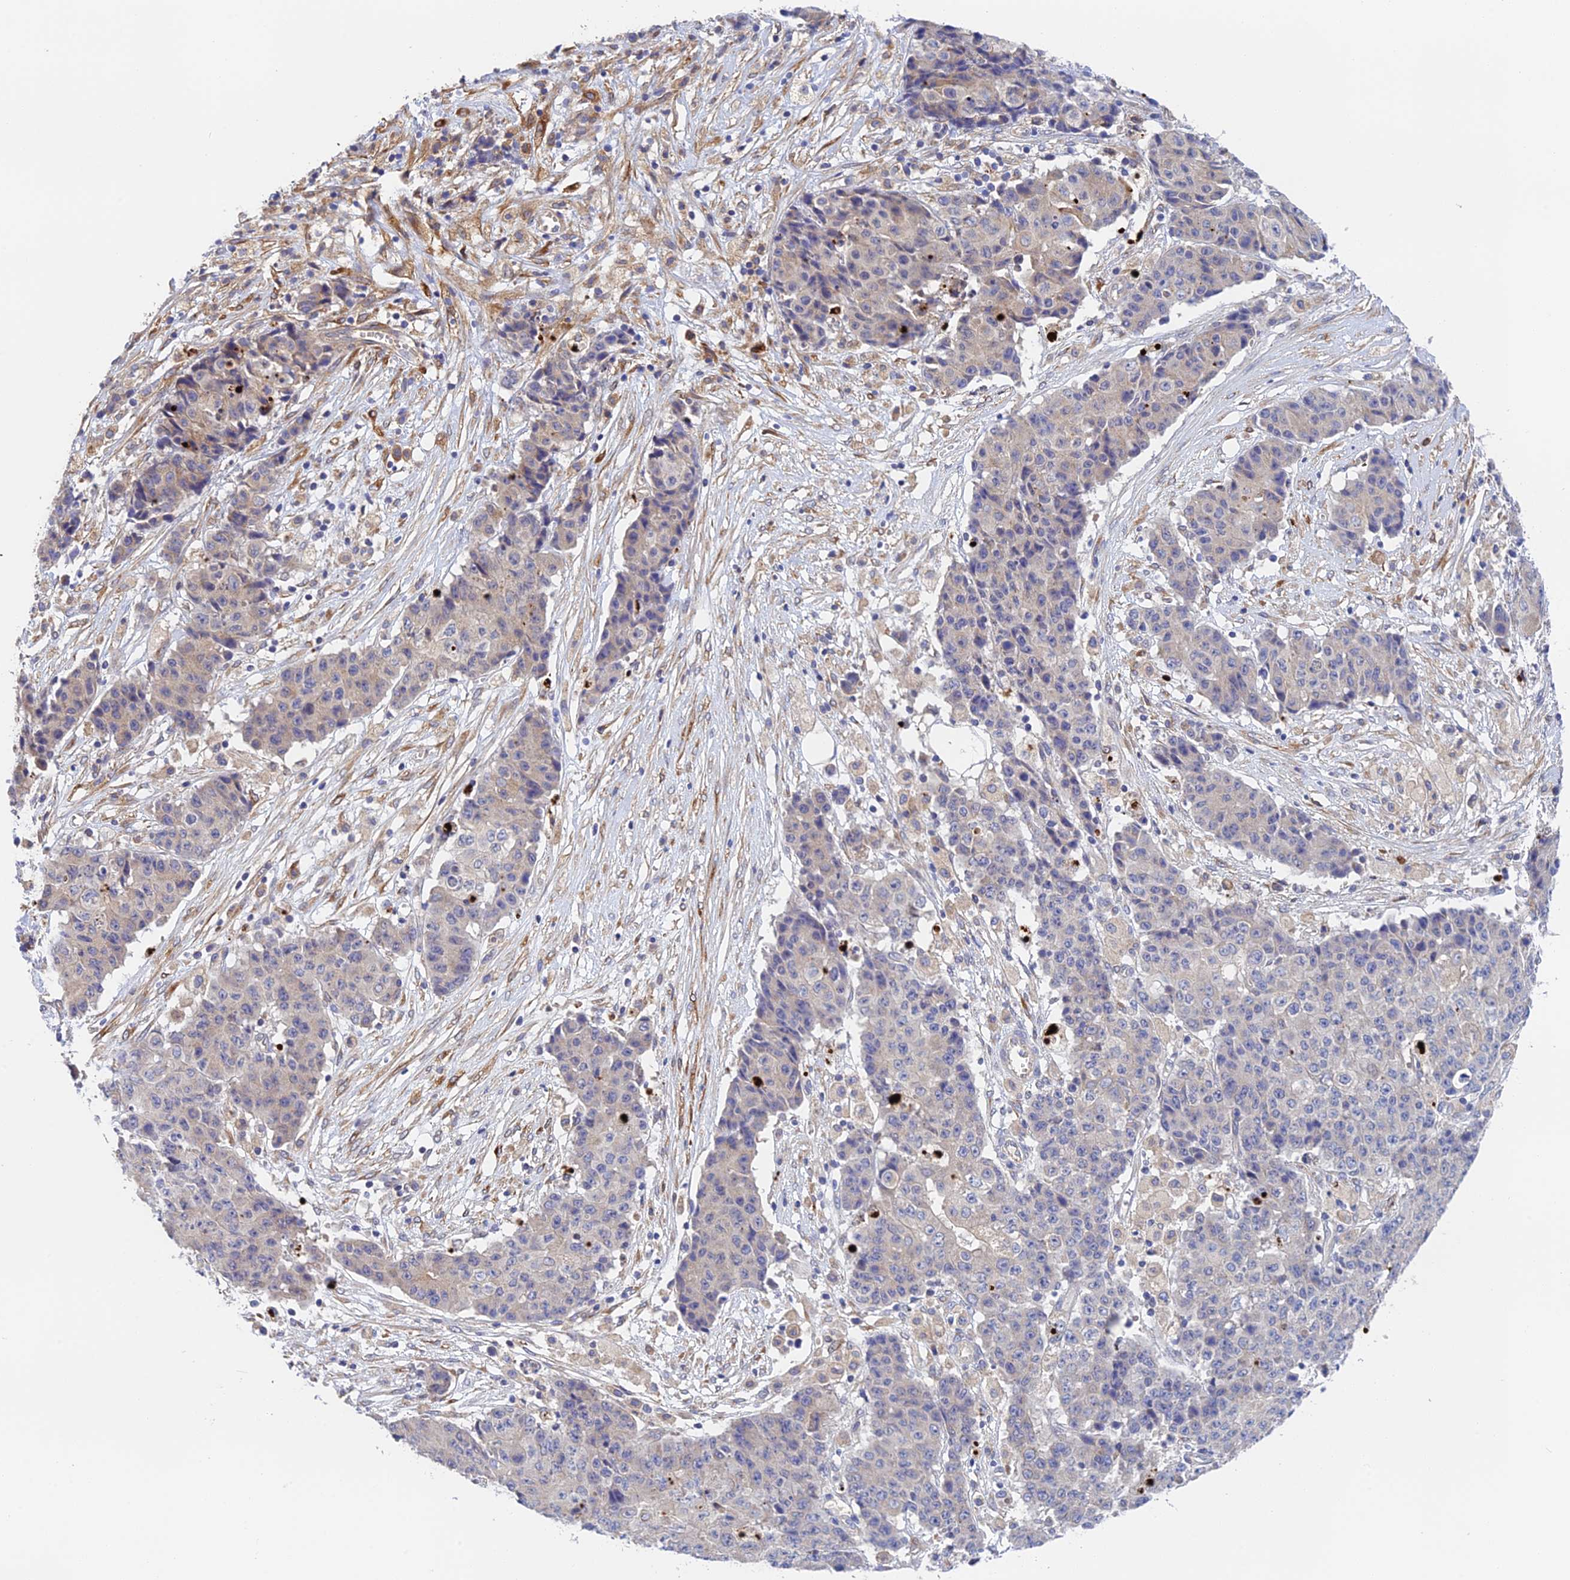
{"staining": {"intensity": "negative", "quantity": "none", "location": "none"}, "tissue": "ovarian cancer", "cell_type": "Tumor cells", "image_type": "cancer", "snomed": [{"axis": "morphology", "description": "Carcinoma, endometroid"}, {"axis": "topography", "description": "Ovary"}], "caption": "DAB (3,3'-diaminobenzidine) immunohistochemical staining of human ovarian cancer displays no significant positivity in tumor cells.", "gene": "RANBP6", "patient": {"sex": "female", "age": 42}}